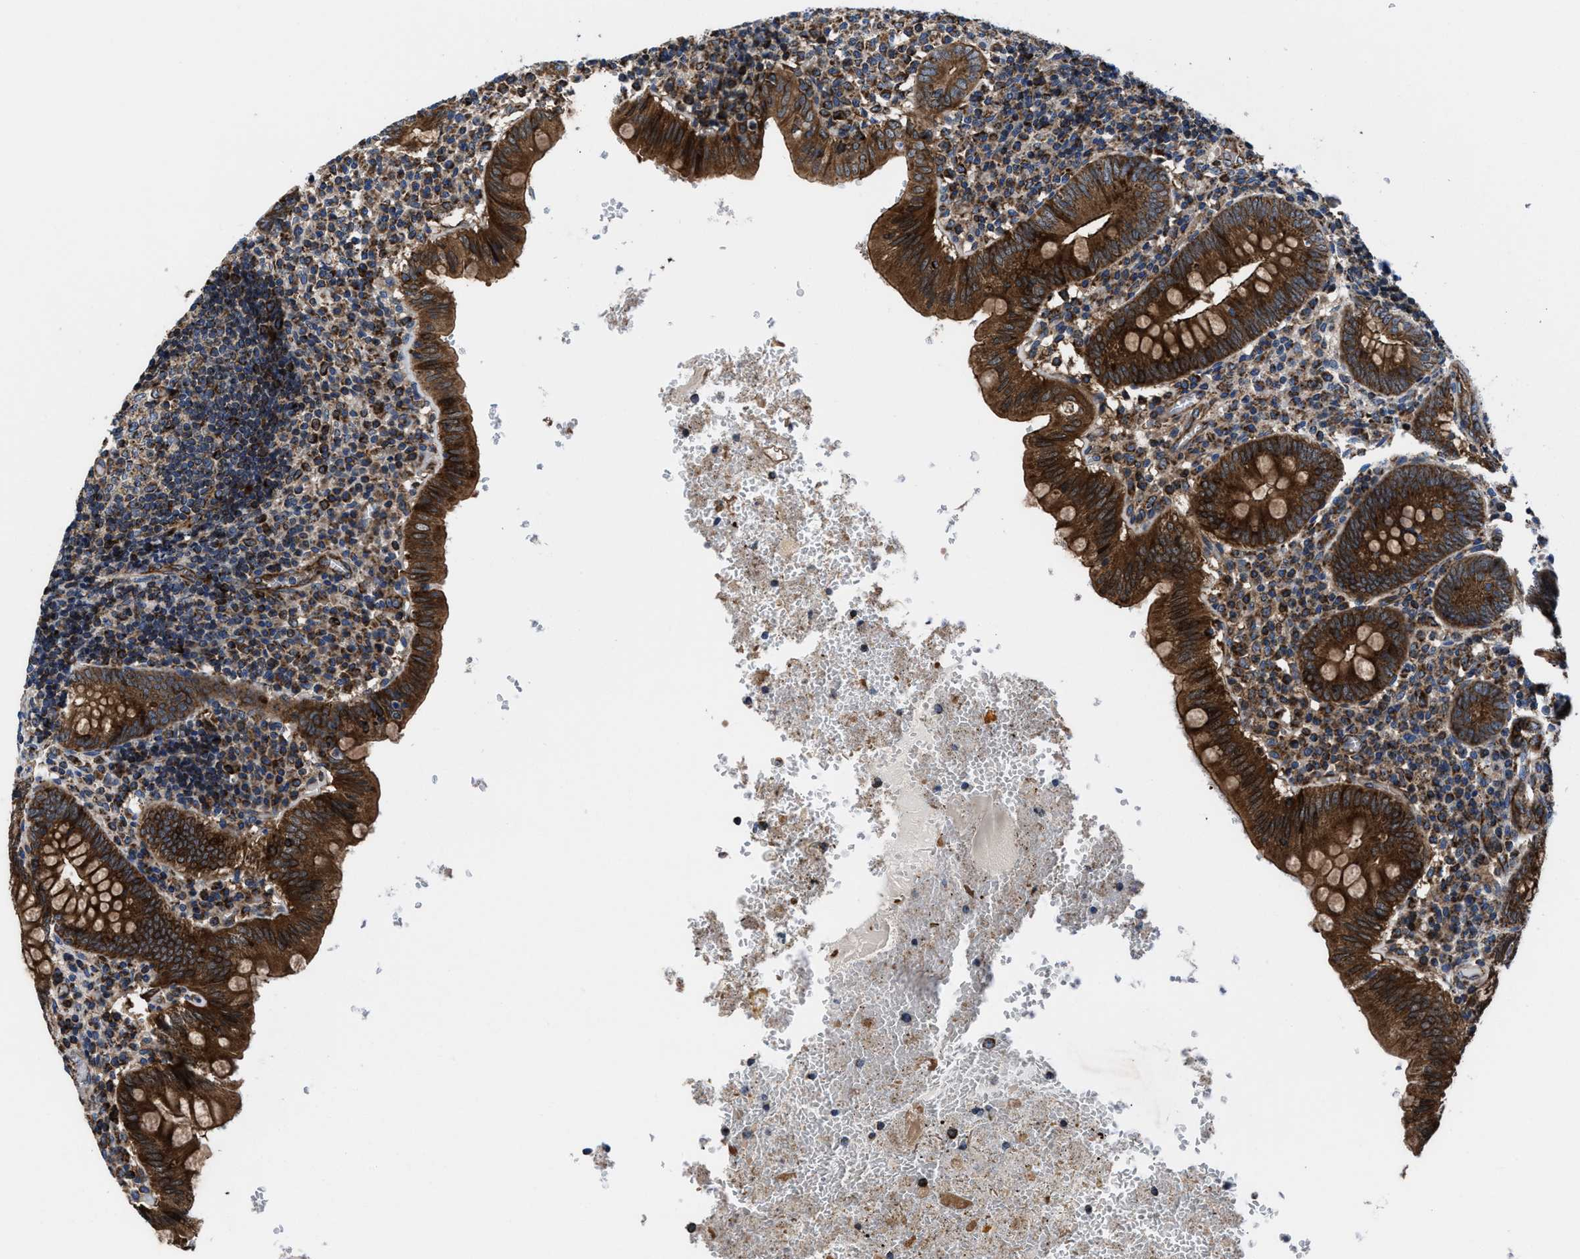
{"staining": {"intensity": "strong", "quantity": ">75%", "location": "cytoplasmic/membranous"}, "tissue": "appendix", "cell_type": "Glandular cells", "image_type": "normal", "snomed": [{"axis": "morphology", "description": "Normal tissue, NOS"}, {"axis": "topography", "description": "Appendix"}], "caption": "Immunohistochemistry (IHC) micrograph of unremarkable appendix: appendix stained using immunohistochemistry shows high levels of strong protein expression localized specifically in the cytoplasmic/membranous of glandular cells, appearing as a cytoplasmic/membranous brown color.", "gene": "PRR15L", "patient": {"sex": "male", "age": 8}}